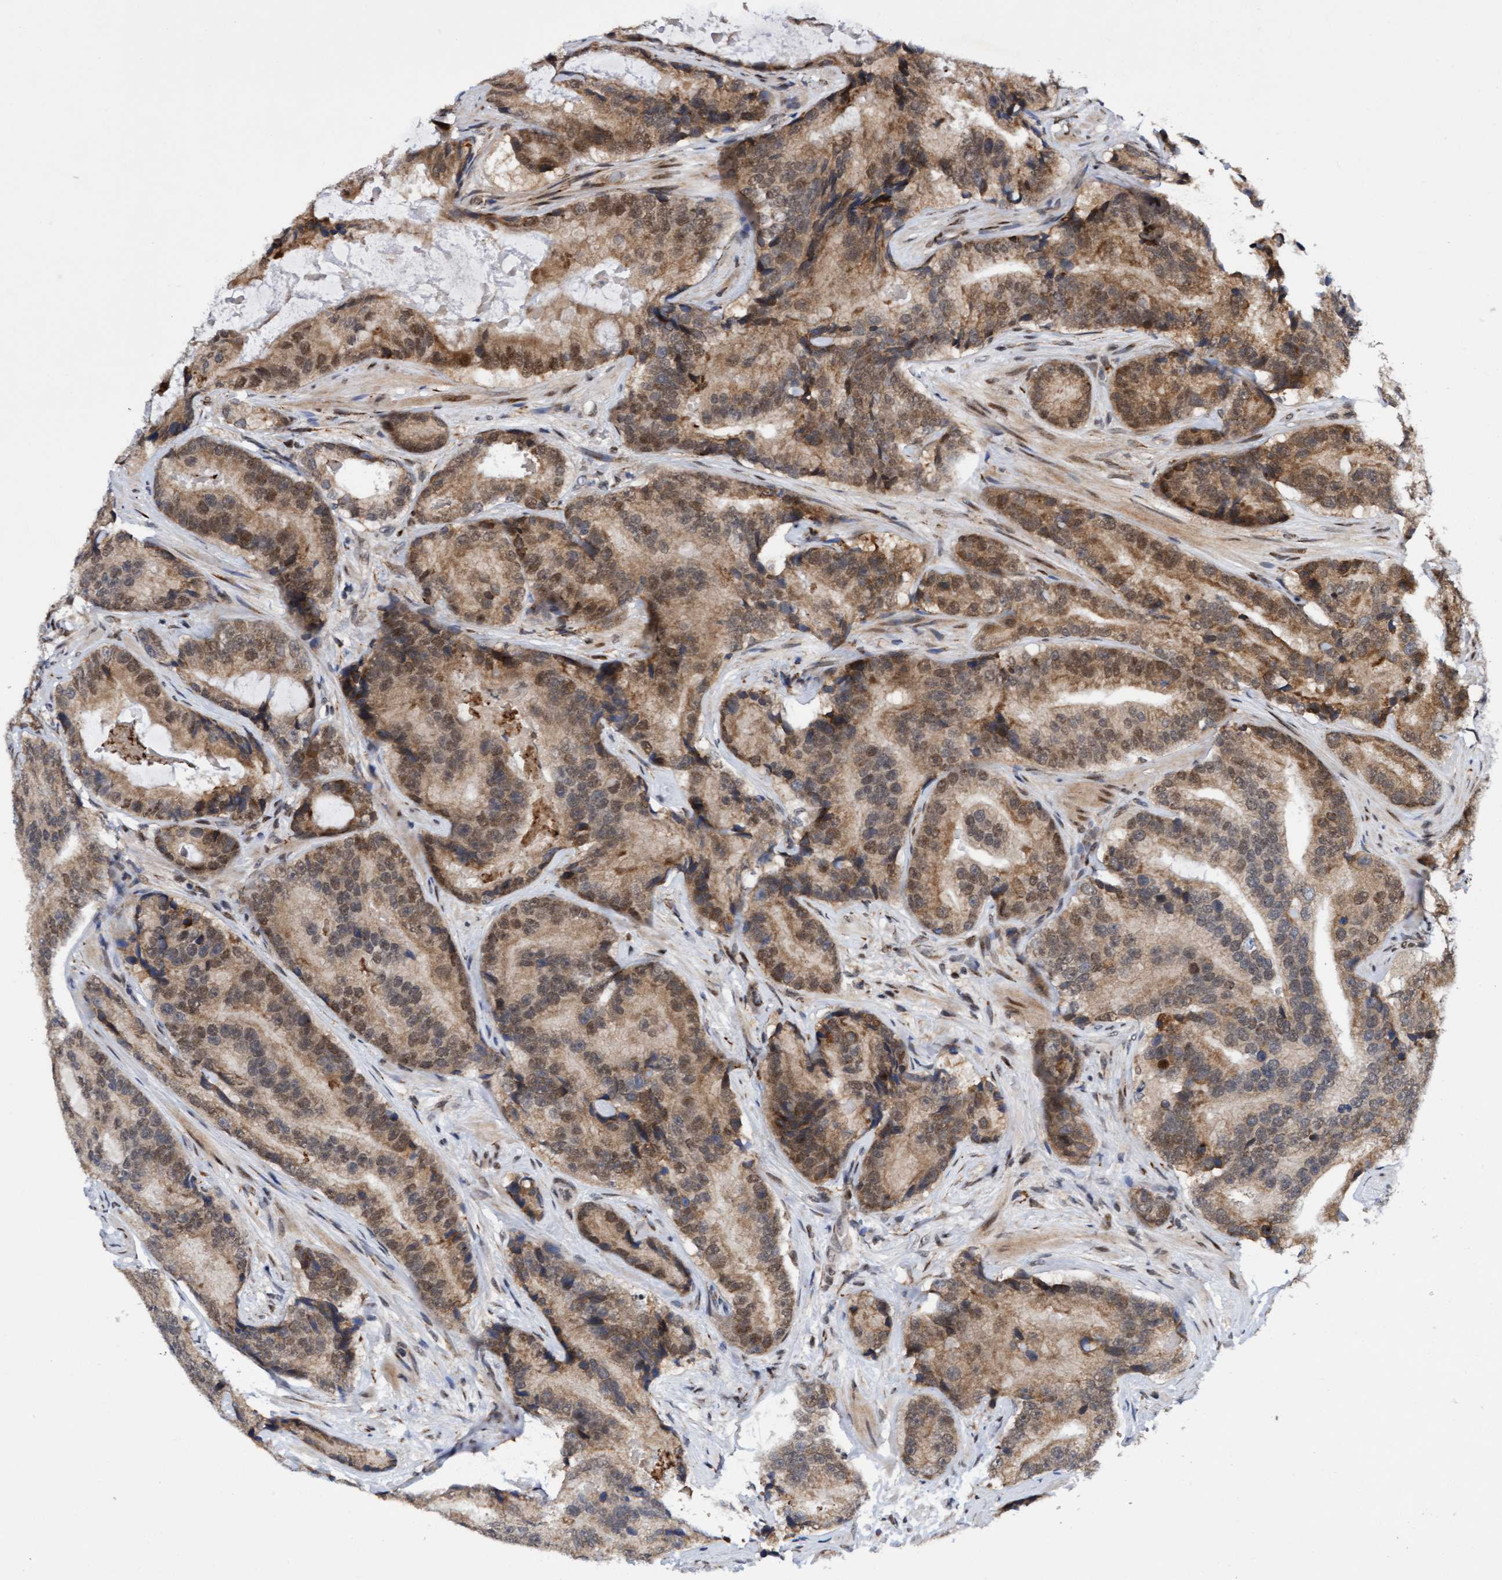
{"staining": {"intensity": "moderate", "quantity": ">75%", "location": "cytoplasmic/membranous,nuclear"}, "tissue": "prostate cancer", "cell_type": "Tumor cells", "image_type": "cancer", "snomed": [{"axis": "morphology", "description": "Adenocarcinoma, High grade"}, {"axis": "topography", "description": "Prostate"}], "caption": "Protein staining of prostate cancer (high-grade adenocarcinoma) tissue shows moderate cytoplasmic/membranous and nuclear expression in approximately >75% of tumor cells. The staining was performed using DAB, with brown indicating positive protein expression. Nuclei are stained blue with hematoxylin.", "gene": "TANC2", "patient": {"sex": "male", "age": 55}}